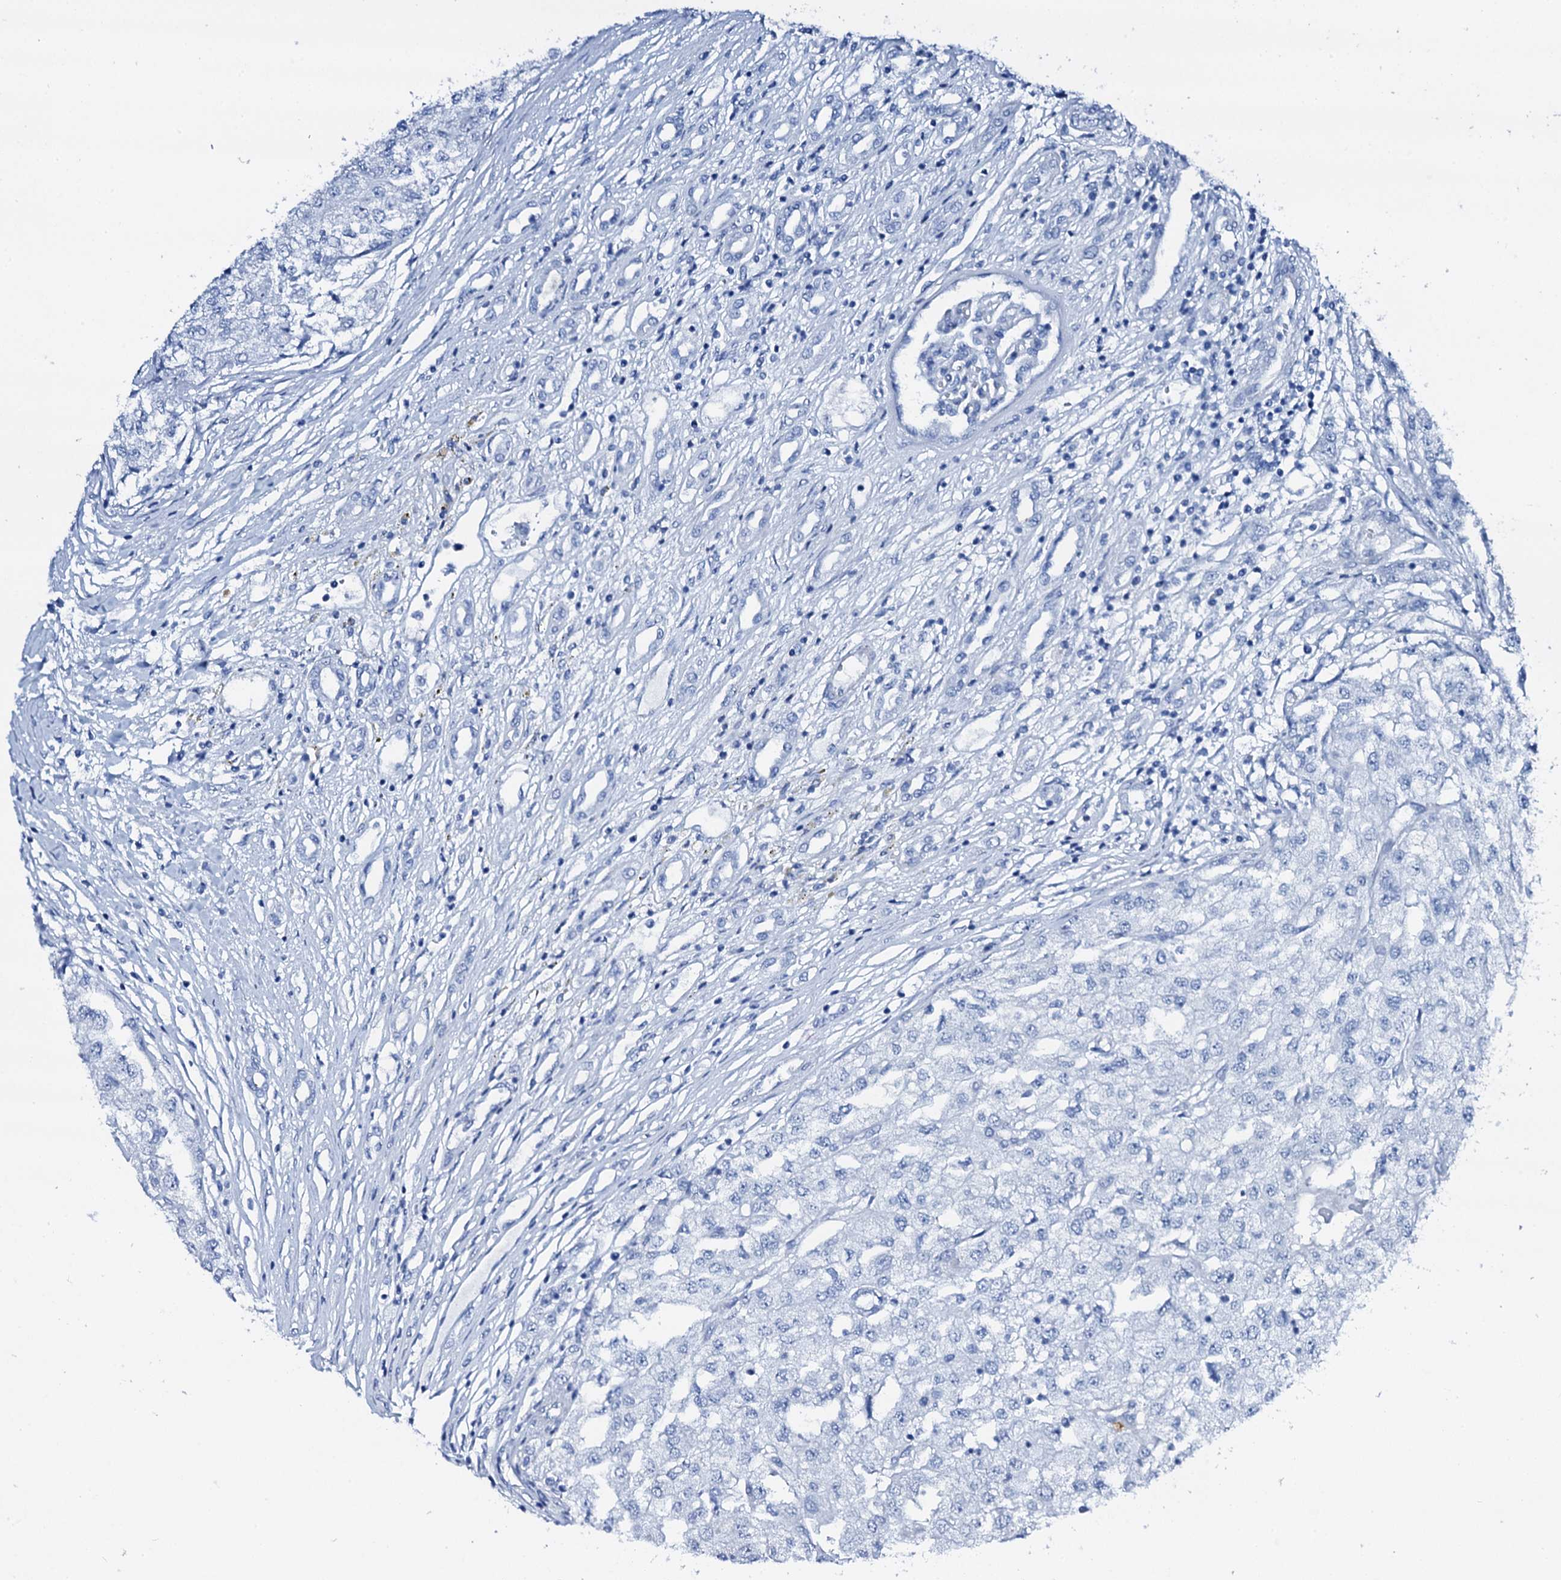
{"staining": {"intensity": "negative", "quantity": "none", "location": "none"}, "tissue": "renal cancer", "cell_type": "Tumor cells", "image_type": "cancer", "snomed": [{"axis": "morphology", "description": "Adenocarcinoma, NOS"}, {"axis": "topography", "description": "Kidney"}], "caption": "Immunohistochemical staining of renal cancer shows no significant staining in tumor cells.", "gene": "PTH", "patient": {"sex": "female", "age": 54}}